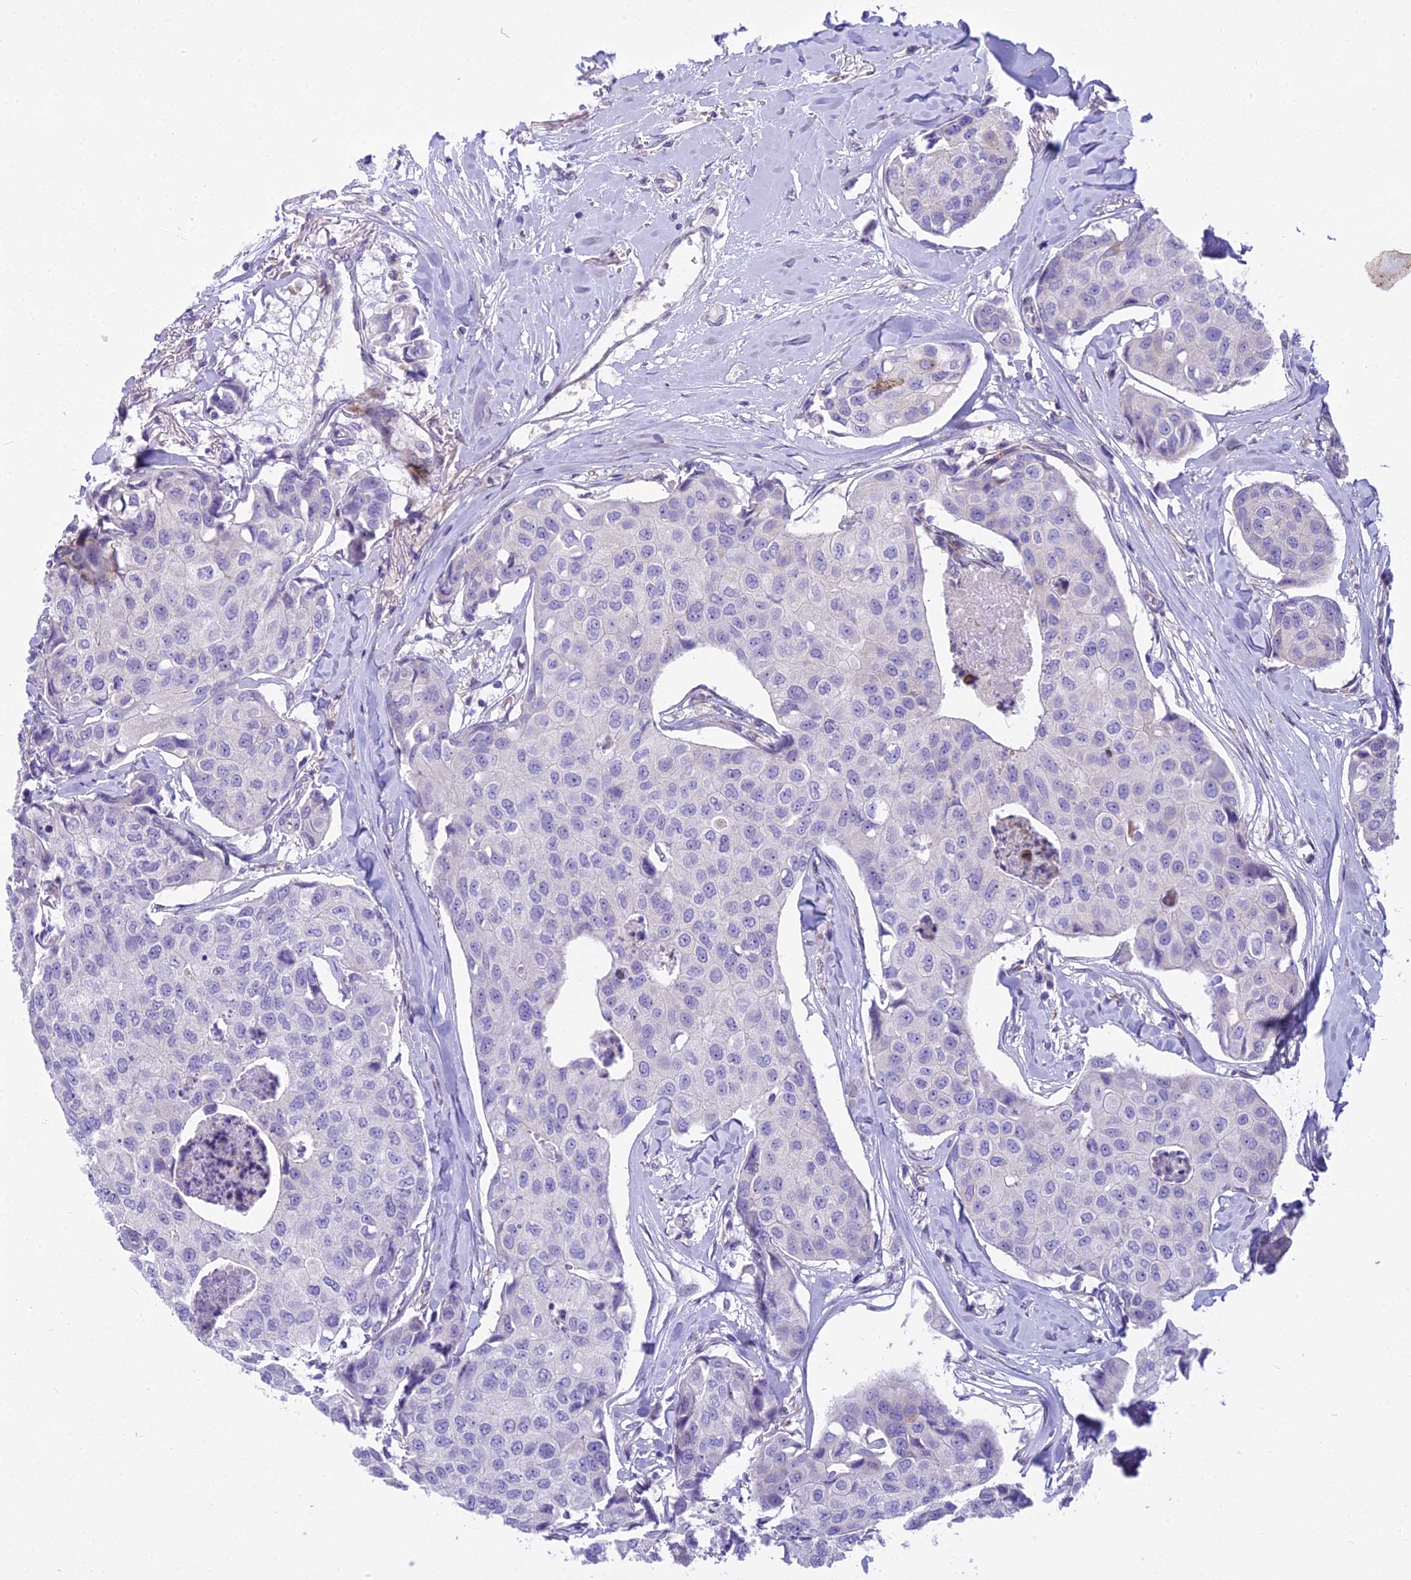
{"staining": {"intensity": "negative", "quantity": "none", "location": "none"}, "tissue": "breast cancer", "cell_type": "Tumor cells", "image_type": "cancer", "snomed": [{"axis": "morphology", "description": "Duct carcinoma"}, {"axis": "topography", "description": "Breast"}], "caption": "Immunohistochemical staining of breast invasive ductal carcinoma reveals no significant expression in tumor cells. (Immunohistochemistry (ihc), brightfield microscopy, high magnification).", "gene": "PCDHB14", "patient": {"sex": "female", "age": 80}}